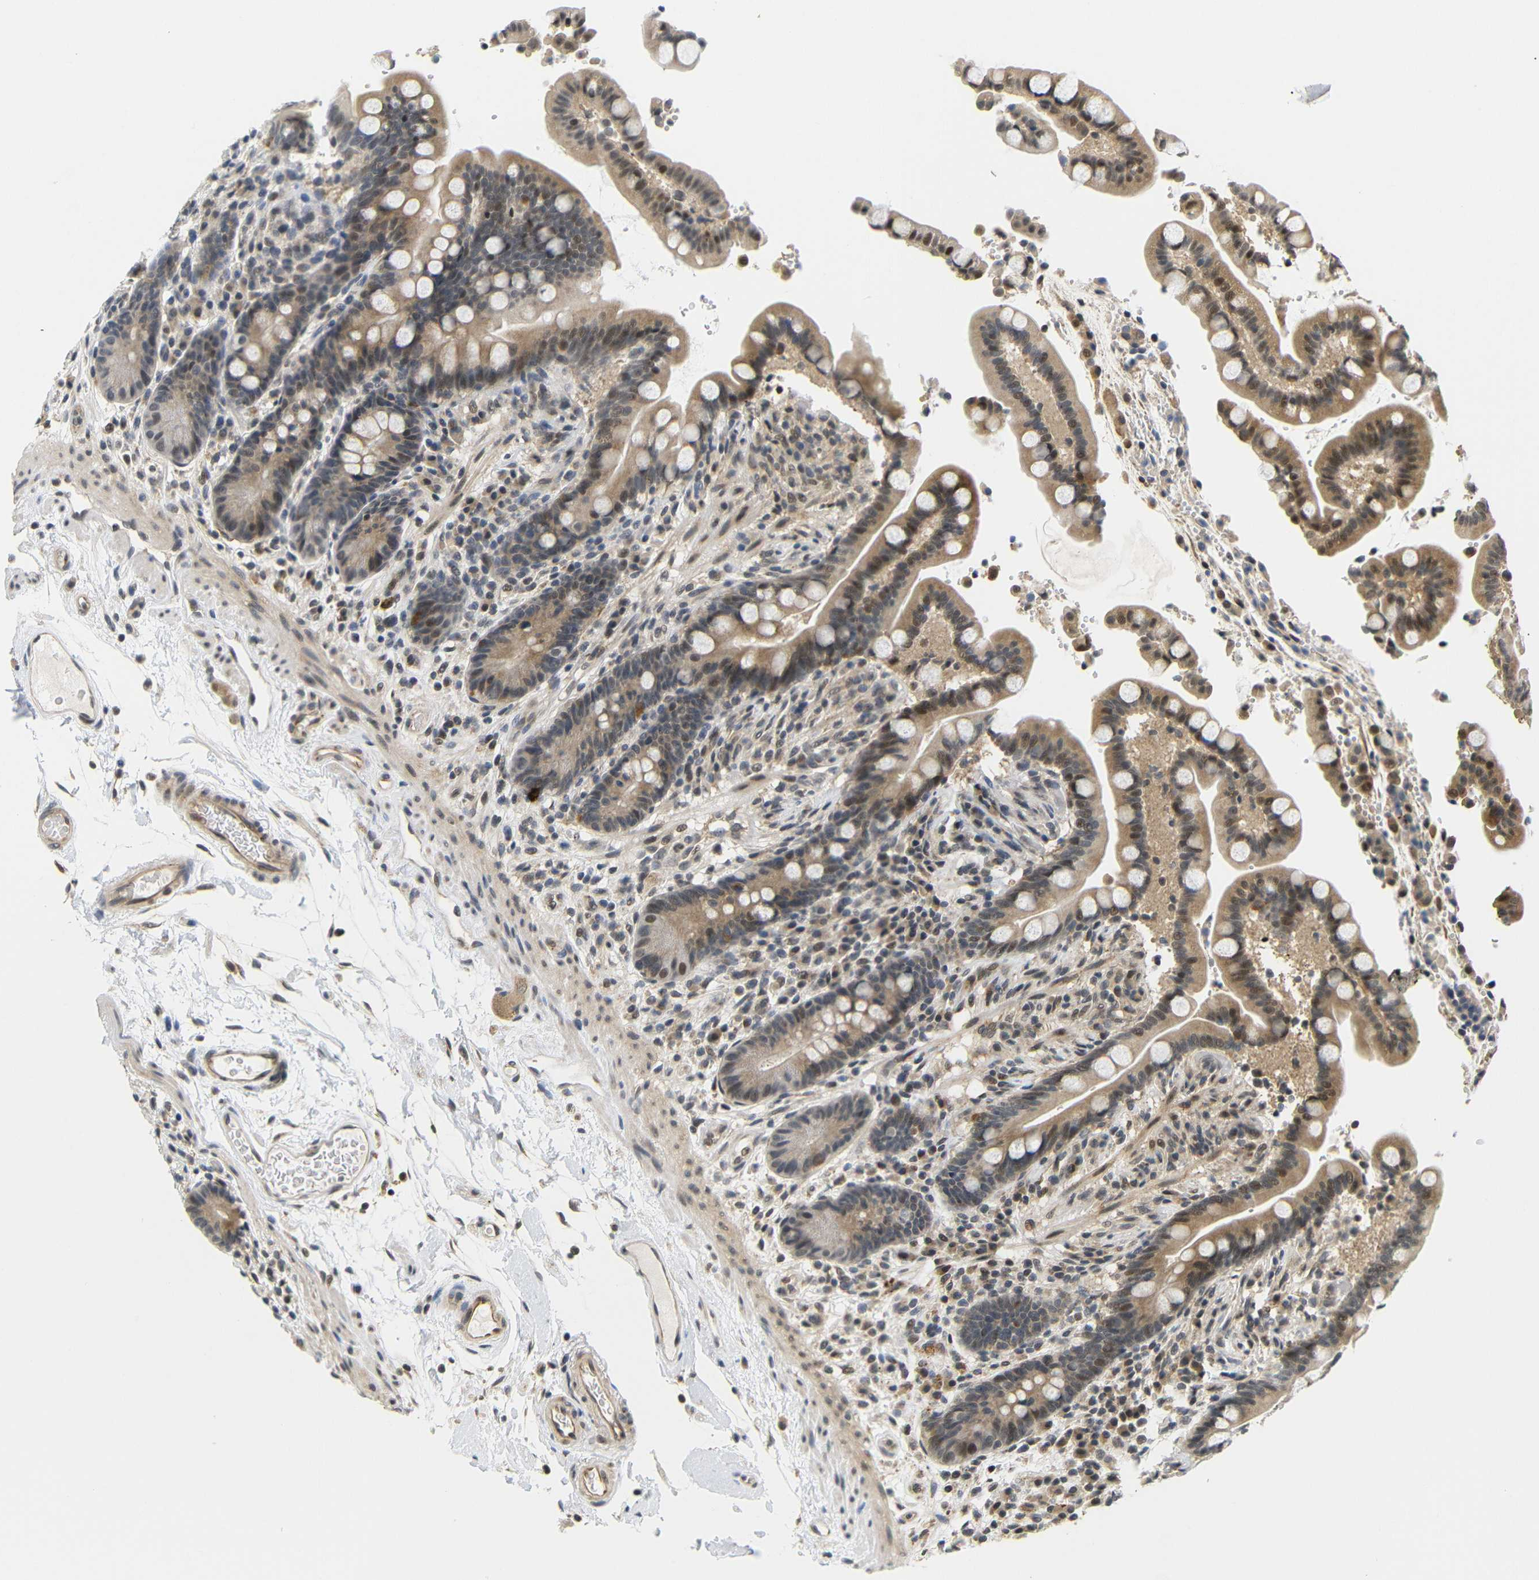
{"staining": {"intensity": "moderate", "quantity": "25%-75%", "location": "cytoplasmic/membranous"}, "tissue": "colon", "cell_type": "Endothelial cells", "image_type": "normal", "snomed": [{"axis": "morphology", "description": "Normal tissue, NOS"}, {"axis": "topography", "description": "Colon"}], "caption": "A micrograph of colon stained for a protein reveals moderate cytoplasmic/membranous brown staining in endothelial cells. The staining was performed using DAB, with brown indicating positive protein expression. Nuclei are stained blue with hematoxylin.", "gene": "GJA5", "patient": {"sex": "male", "age": 73}}